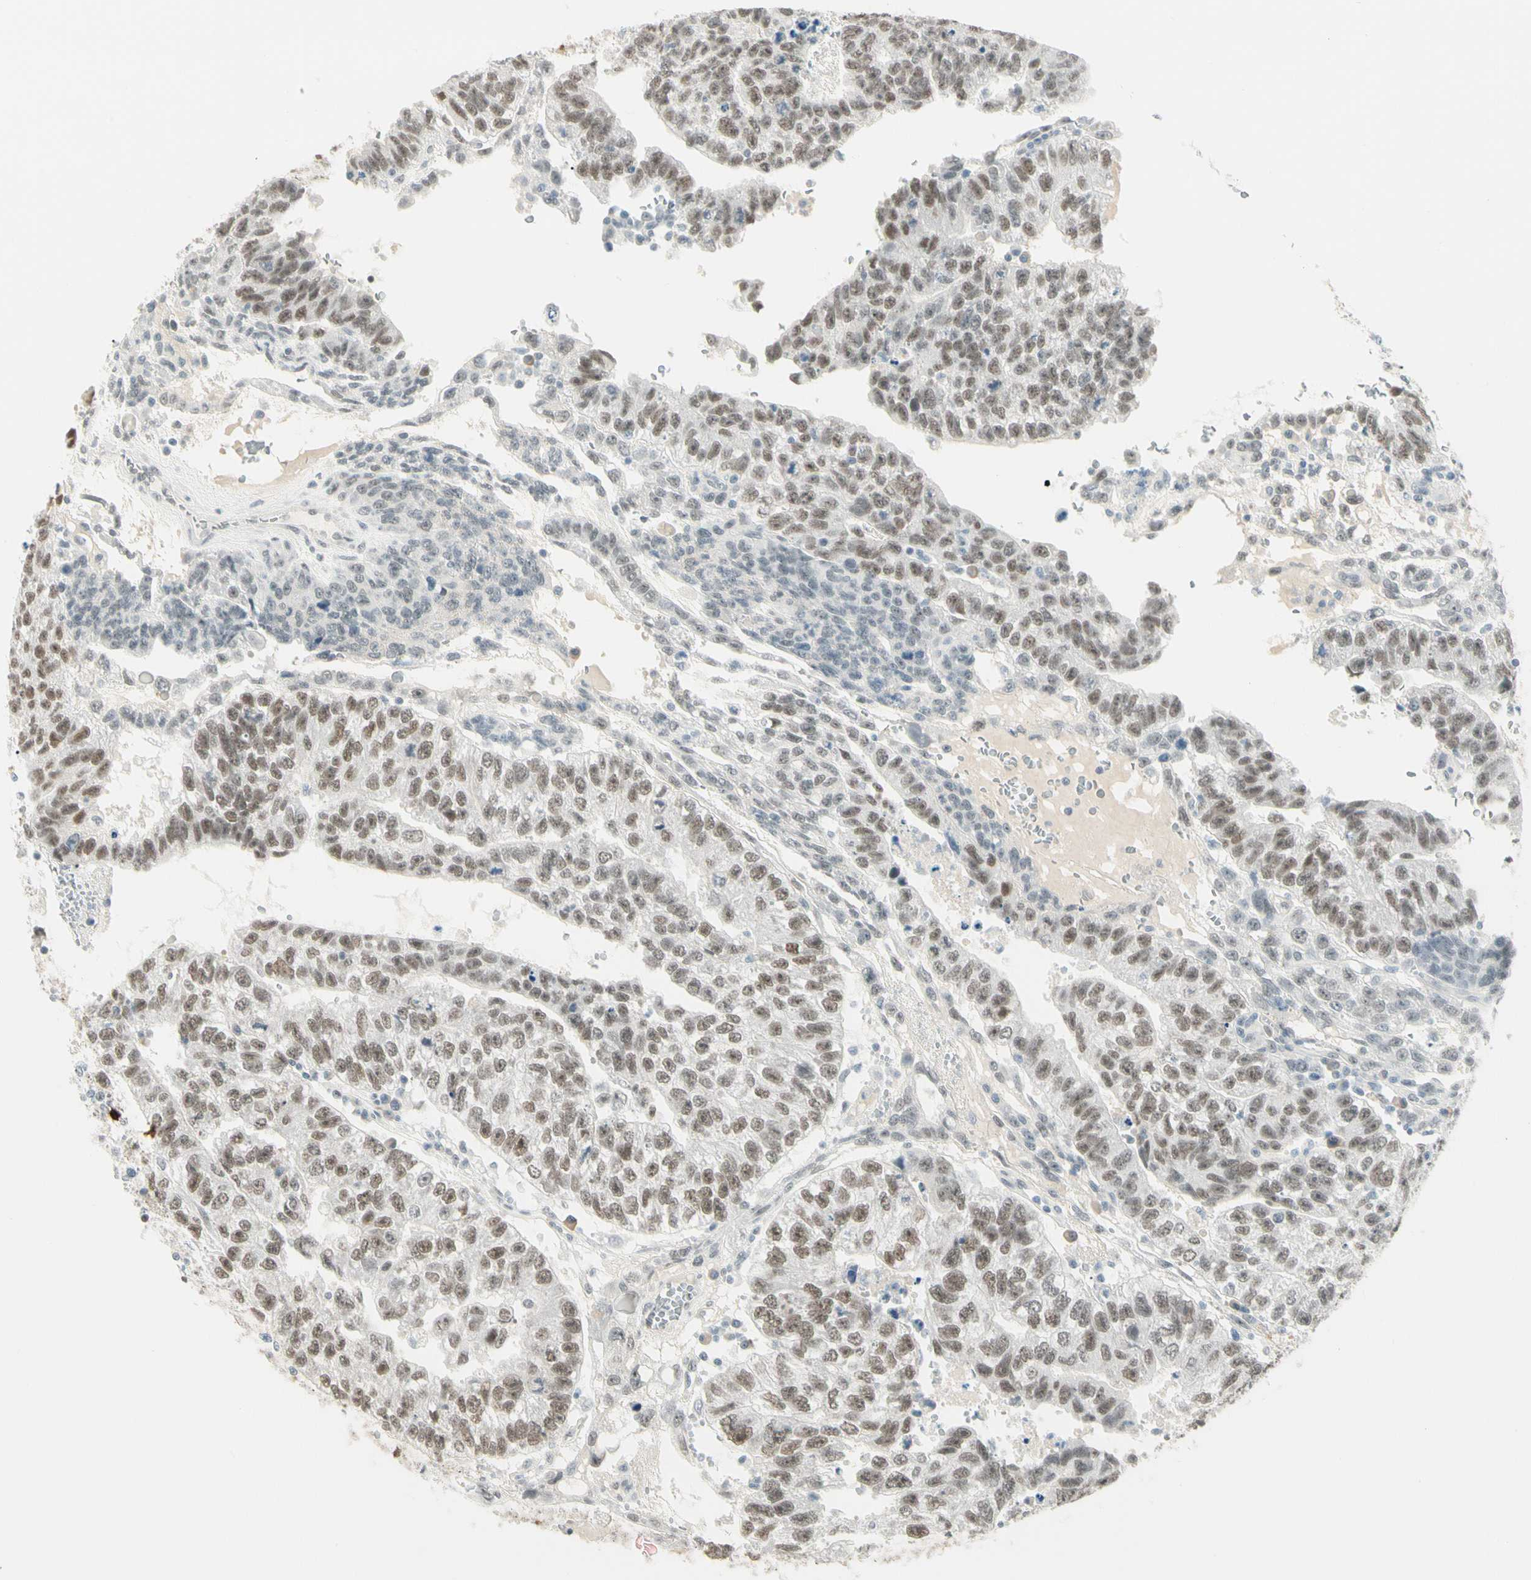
{"staining": {"intensity": "moderate", "quantity": ">75%", "location": "nuclear"}, "tissue": "testis cancer", "cell_type": "Tumor cells", "image_type": "cancer", "snomed": [{"axis": "morphology", "description": "Seminoma, NOS"}, {"axis": "morphology", "description": "Carcinoma, Embryonal, NOS"}, {"axis": "topography", "description": "Testis"}], "caption": "High-power microscopy captured an immunohistochemistry (IHC) image of testis cancer (seminoma), revealing moderate nuclear staining in approximately >75% of tumor cells.", "gene": "ASPN", "patient": {"sex": "male", "age": 52}}